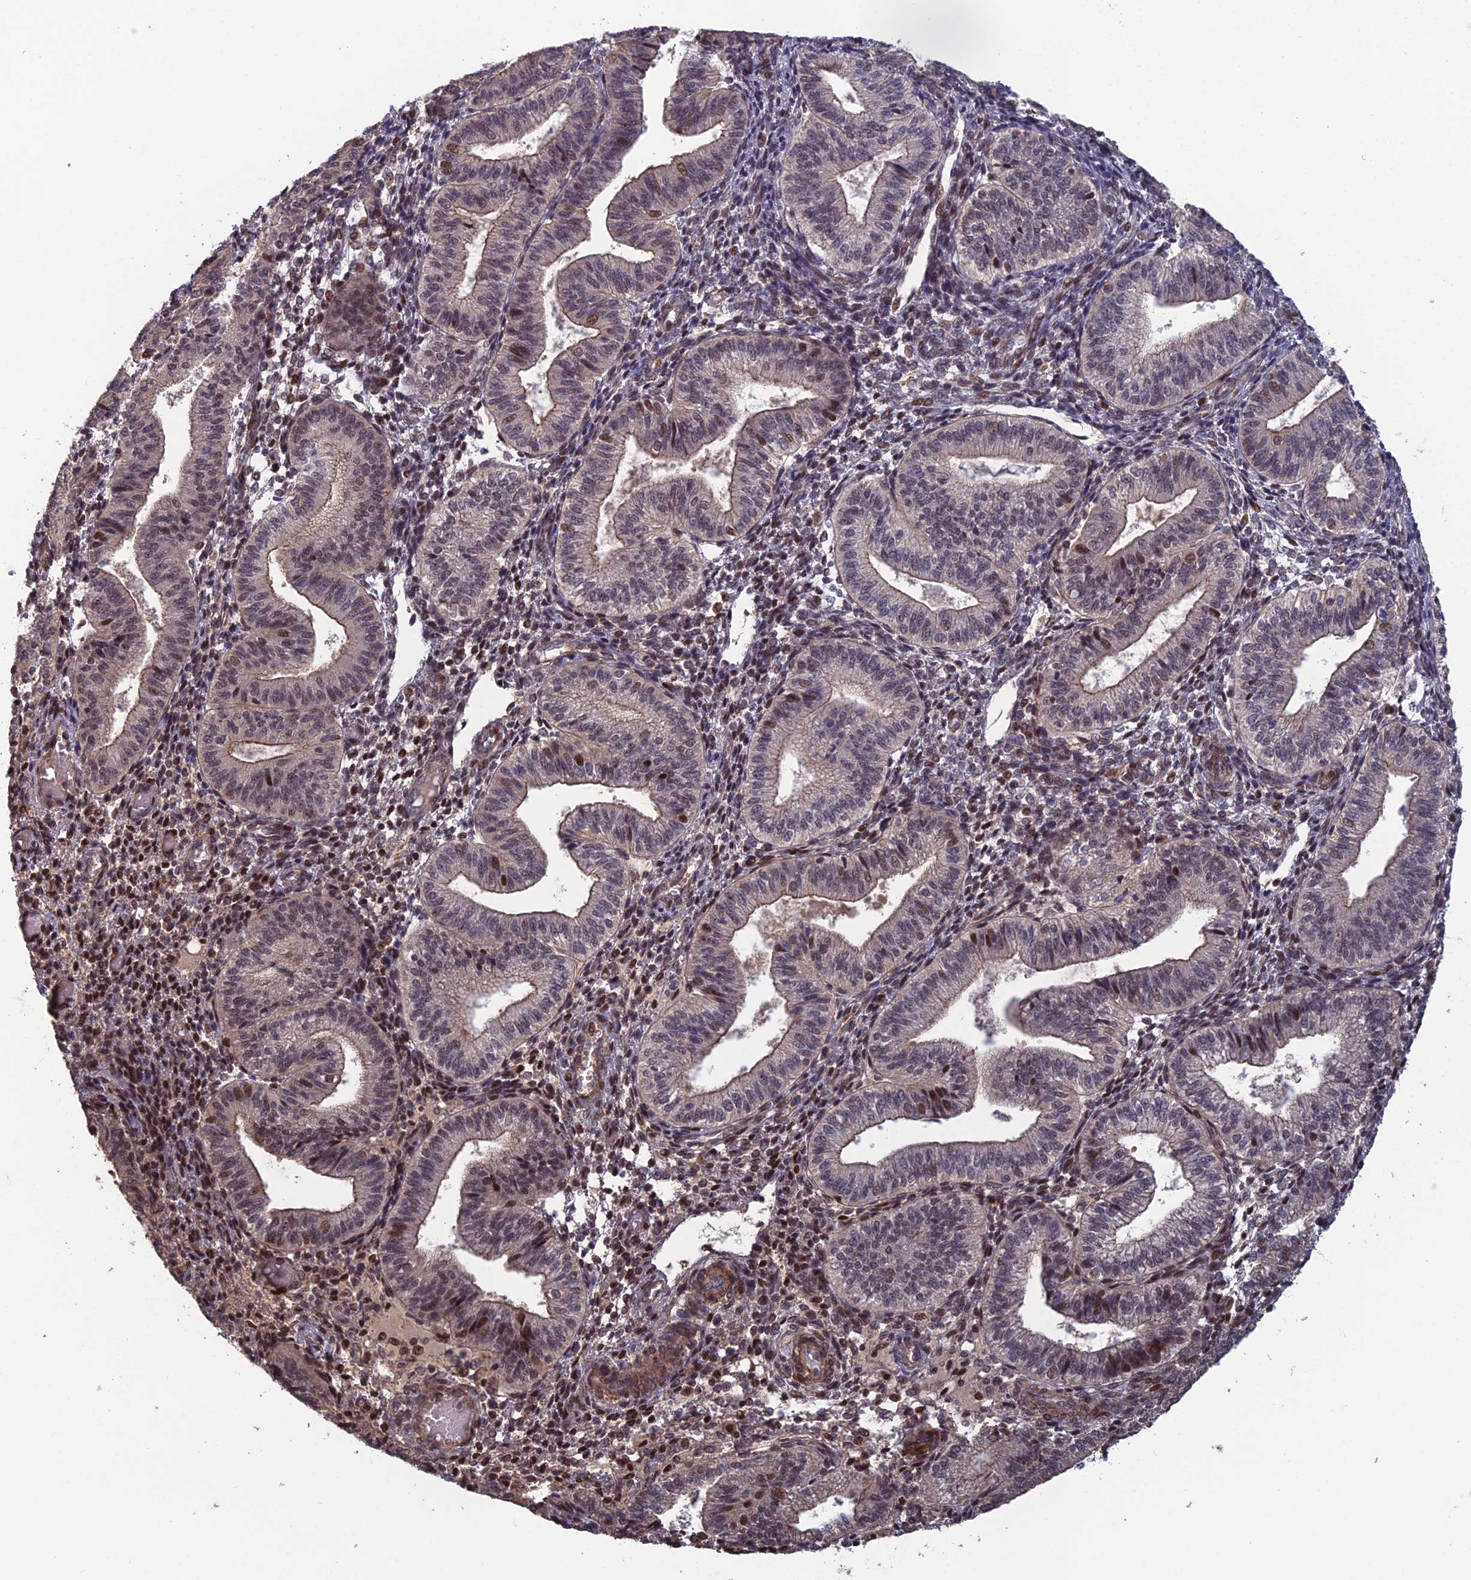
{"staining": {"intensity": "moderate", "quantity": "25%-75%", "location": "cytoplasmic/membranous,nuclear"}, "tissue": "endometrium", "cell_type": "Cells in endometrial stroma", "image_type": "normal", "snomed": [{"axis": "morphology", "description": "Normal tissue, NOS"}, {"axis": "topography", "description": "Endometrium"}], "caption": "The micrograph reveals a brown stain indicating the presence of a protein in the cytoplasmic/membranous,nuclear of cells in endometrial stroma in endometrium. (Brightfield microscopy of DAB IHC at high magnification).", "gene": "CCDC183", "patient": {"sex": "female", "age": 34}}